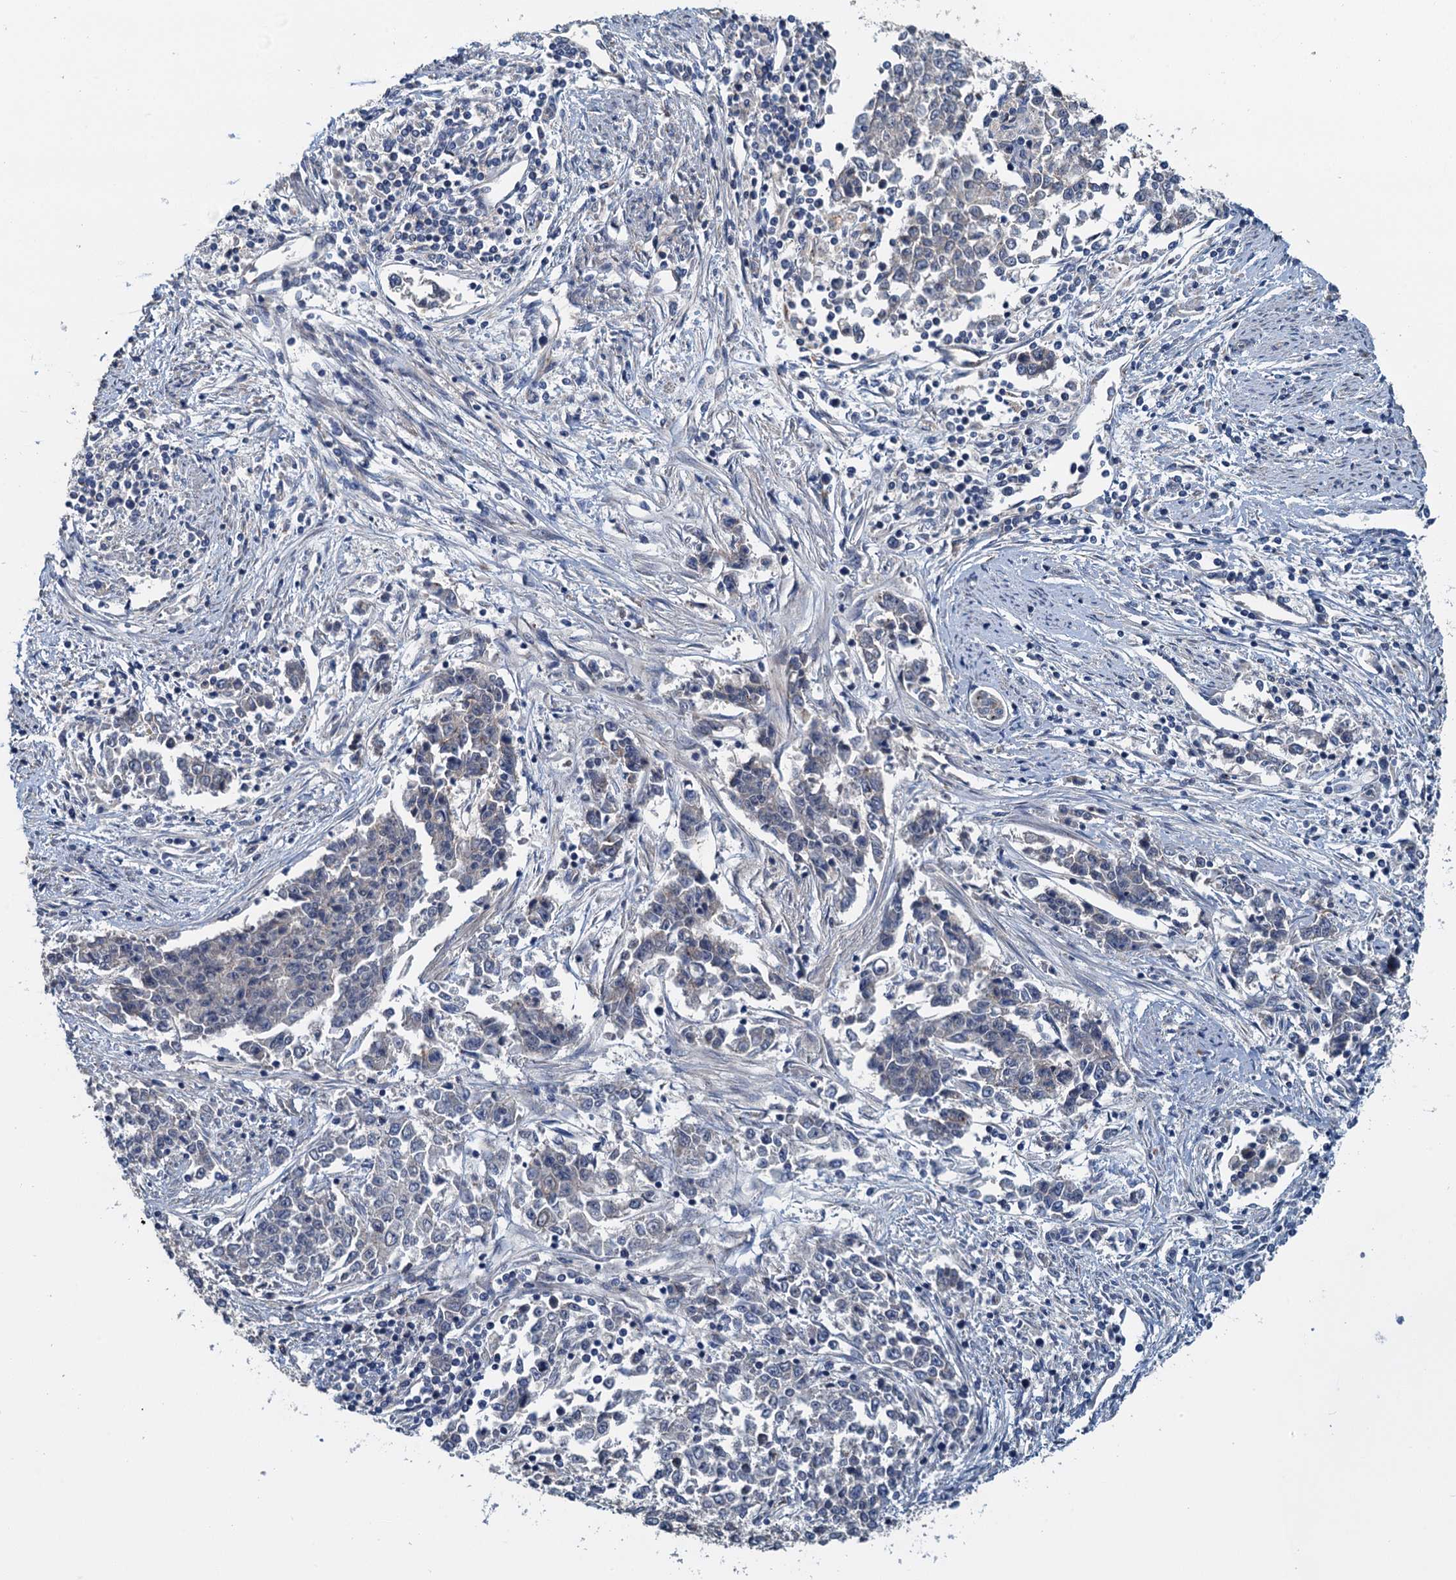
{"staining": {"intensity": "negative", "quantity": "none", "location": "none"}, "tissue": "endometrial cancer", "cell_type": "Tumor cells", "image_type": "cancer", "snomed": [{"axis": "morphology", "description": "Adenocarcinoma, NOS"}, {"axis": "topography", "description": "Endometrium"}], "caption": "An image of human endometrial cancer (adenocarcinoma) is negative for staining in tumor cells.", "gene": "ZNF606", "patient": {"sex": "female", "age": 50}}